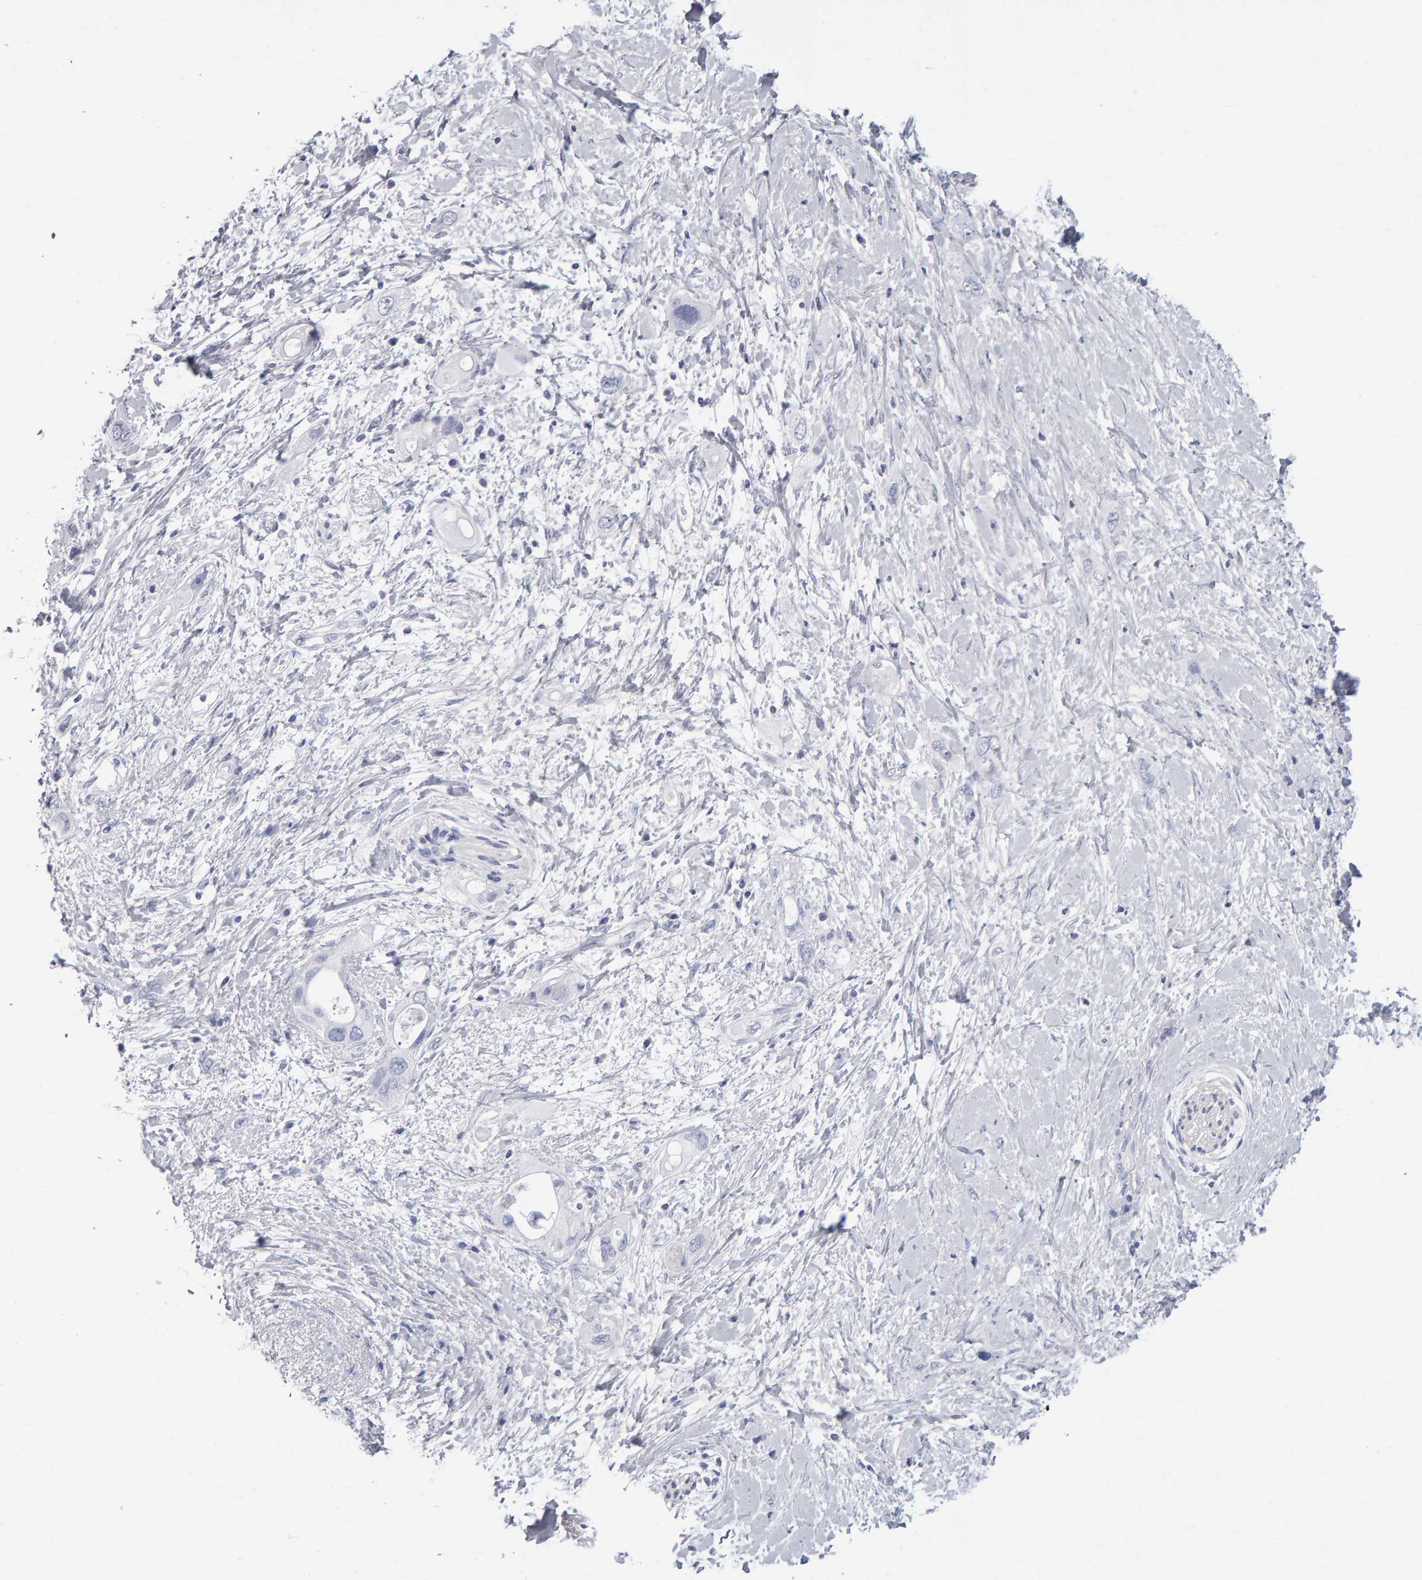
{"staining": {"intensity": "negative", "quantity": "none", "location": "none"}, "tissue": "pancreatic cancer", "cell_type": "Tumor cells", "image_type": "cancer", "snomed": [{"axis": "morphology", "description": "Adenocarcinoma, NOS"}, {"axis": "topography", "description": "Pancreas"}], "caption": "Immunohistochemistry image of neoplastic tissue: human pancreatic adenocarcinoma stained with DAB (3,3'-diaminobenzidine) demonstrates no significant protein positivity in tumor cells.", "gene": "NCDN", "patient": {"sex": "female", "age": 56}}